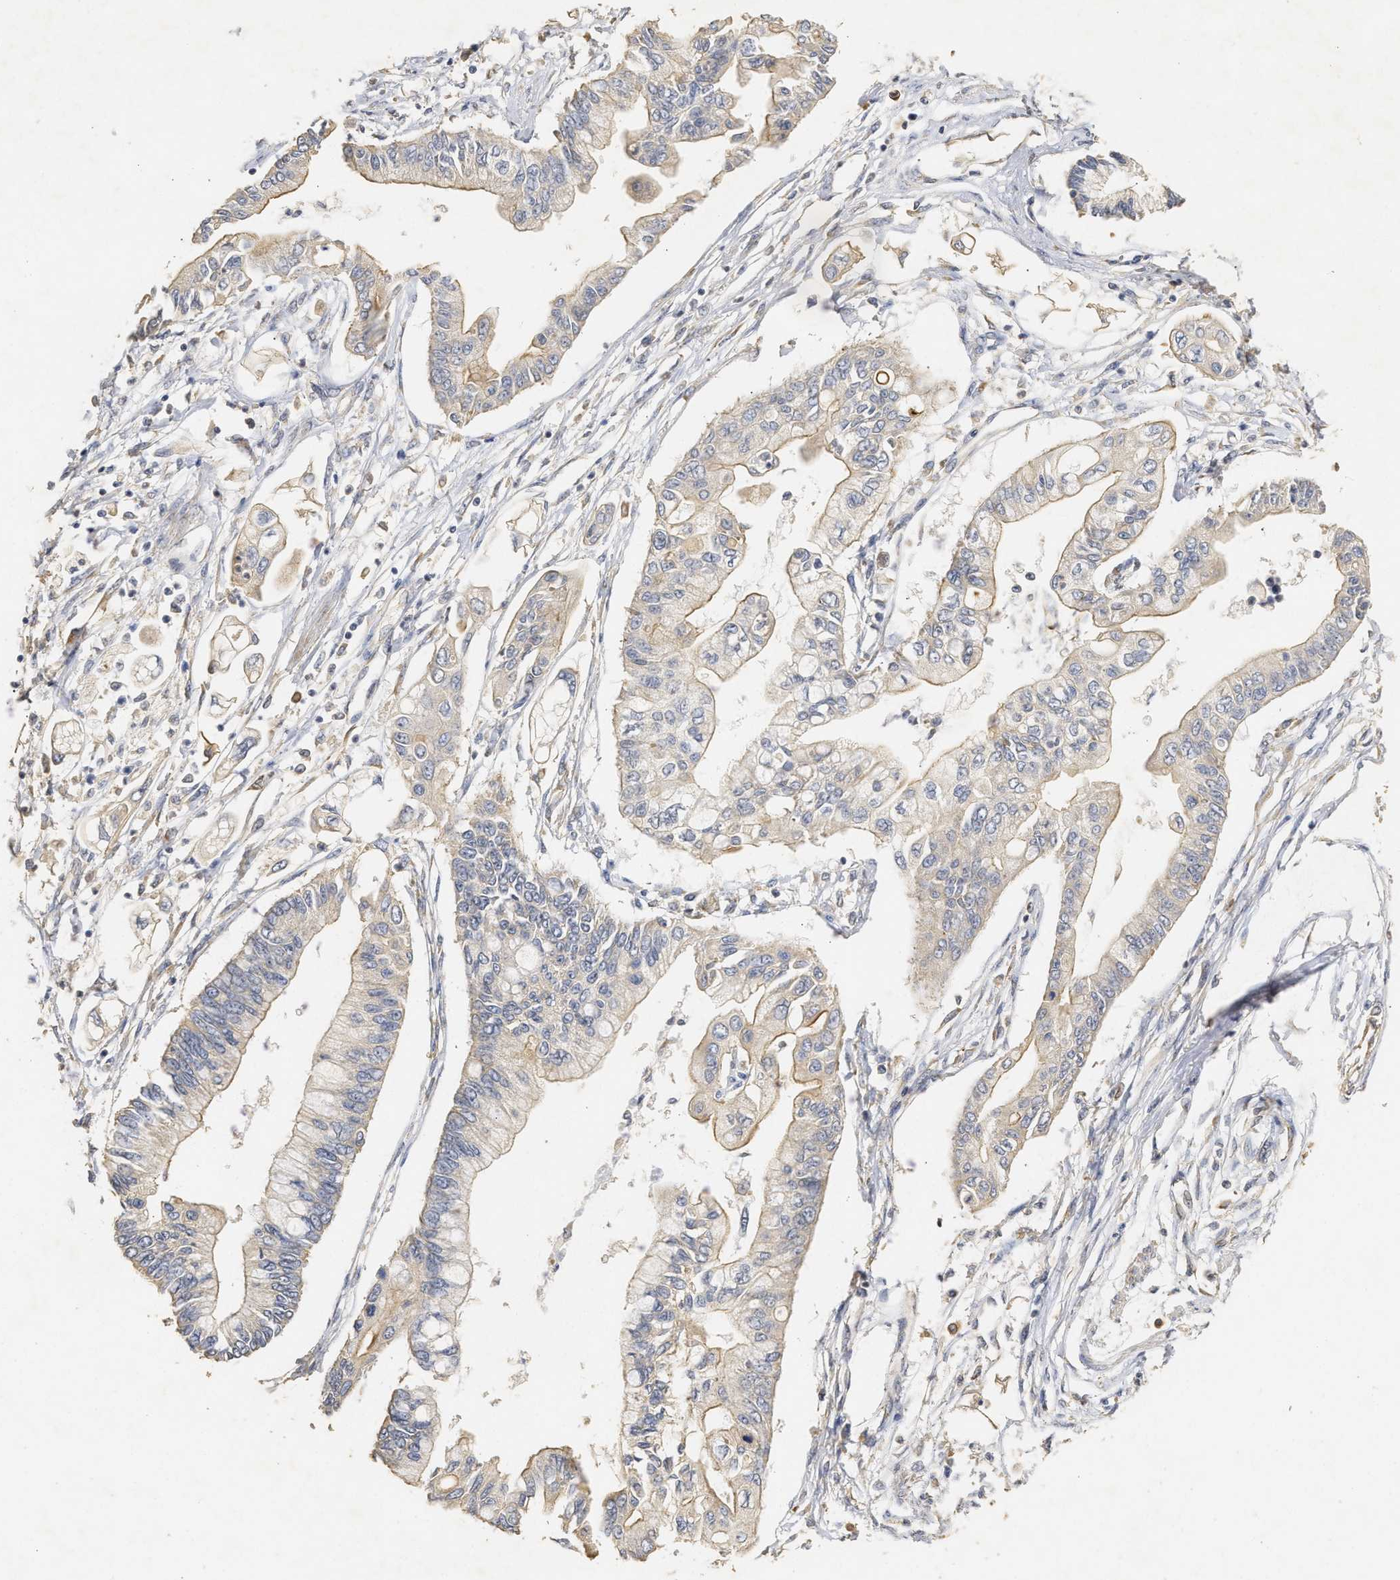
{"staining": {"intensity": "moderate", "quantity": "25%-75%", "location": "cytoplasmic/membranous"}, "tissue": "pancreatic cancer", "cell_type": "Tumor cells", "image_type": "cancer", "snomed": [{"axis": "morphology", "description": "Adenocarcinoma, NOS"}, {"axis": "topography", "description": "Pancreas"}], "caption": "Immunohistochemical staining of human adenocarcinoma (pancreatic) exhibits medium levels of moderate cytoplasmic/membranous staining in about 25%-75% of tumor cells. The protein of interest is stained brown, and the nuclei are stained in blue (DAB (3,3'-diaminobenzidine) IHC with brightfield microscopy, high magnification).", "gene": "NAV1", "patient": {"sex": "female", "age": 77}}